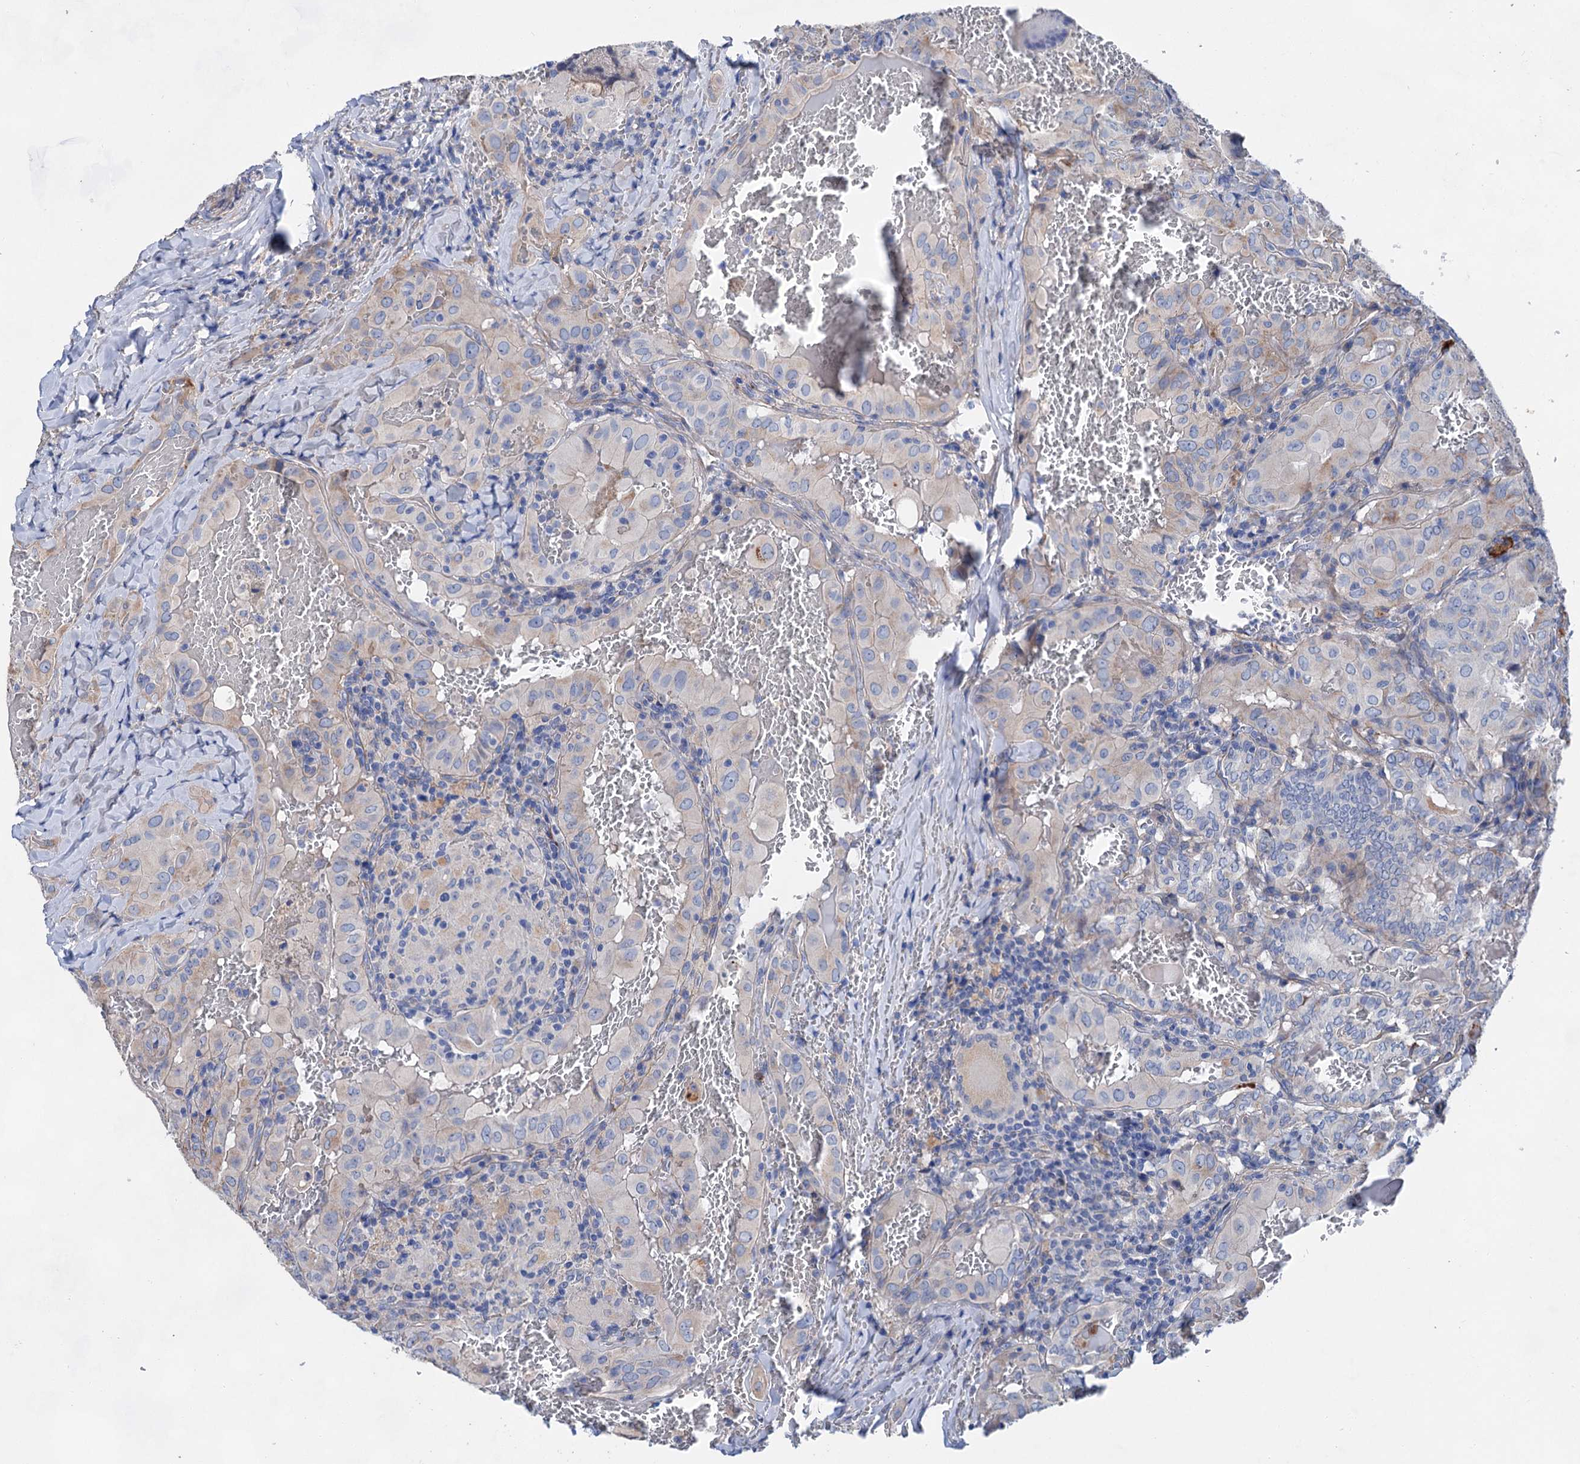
{"staining": {"intensity": "negative", "quantity": "none", "location": "none"}, "tissue": "thyroid cancer", "cell_type": "Tumor cells", "image_type": "cancer", "snomed": [{"axis": "morphology", "description": "Papillary adenocarcinoma, NOS"}, {"axis": "topography", "description": "Thyroid gland"}], "caption": "Histopathology image shows no significant protein staining in tumor cells of papillary adenocarcinoma (thyroid).", "gene": "GPR155", "patient": {"sex": "female", "age": 72}}